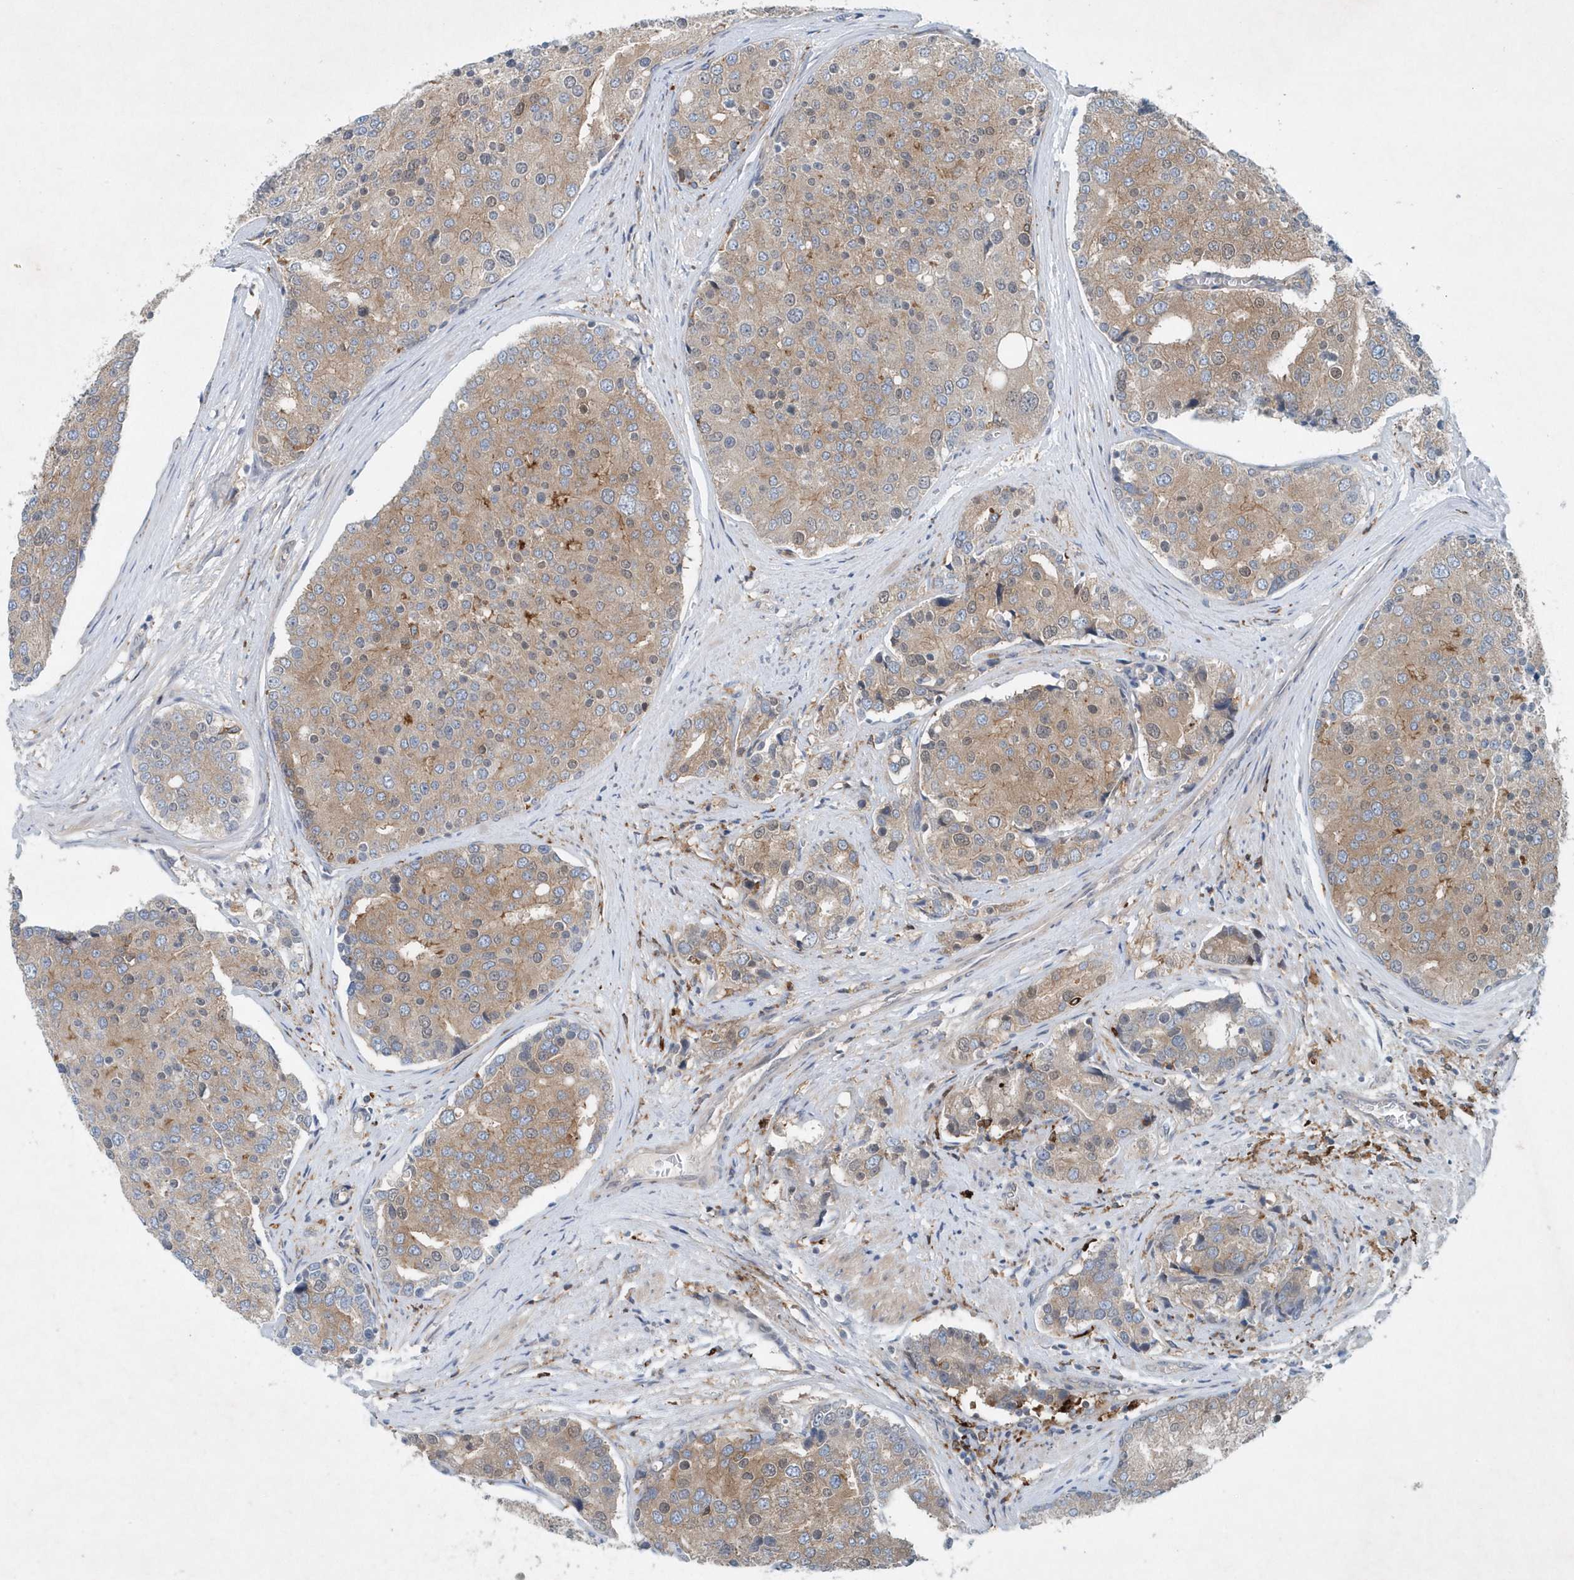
{"staining": {"intensity": "weak", "quantity": "25%-75%", "location": "cytoplasmic/membranous"}, "tissue": "prostate cancer", "cell_type": "Tumor cells", "image_type": "cancer", "snomed": [{"axis": "morphology", "description": "Adenocarcinoma, High grade"}, {"axis": "topography", "description": "Prostate"}], "caption": "Prostate cancer (adenocarcinoma (high-grade)) stained for a protein exhibits weak cytoplasmic/membranous positivity in tumor cells.", "gene": "P2RY10", "patient": {"sex": "male", "age": 50}}